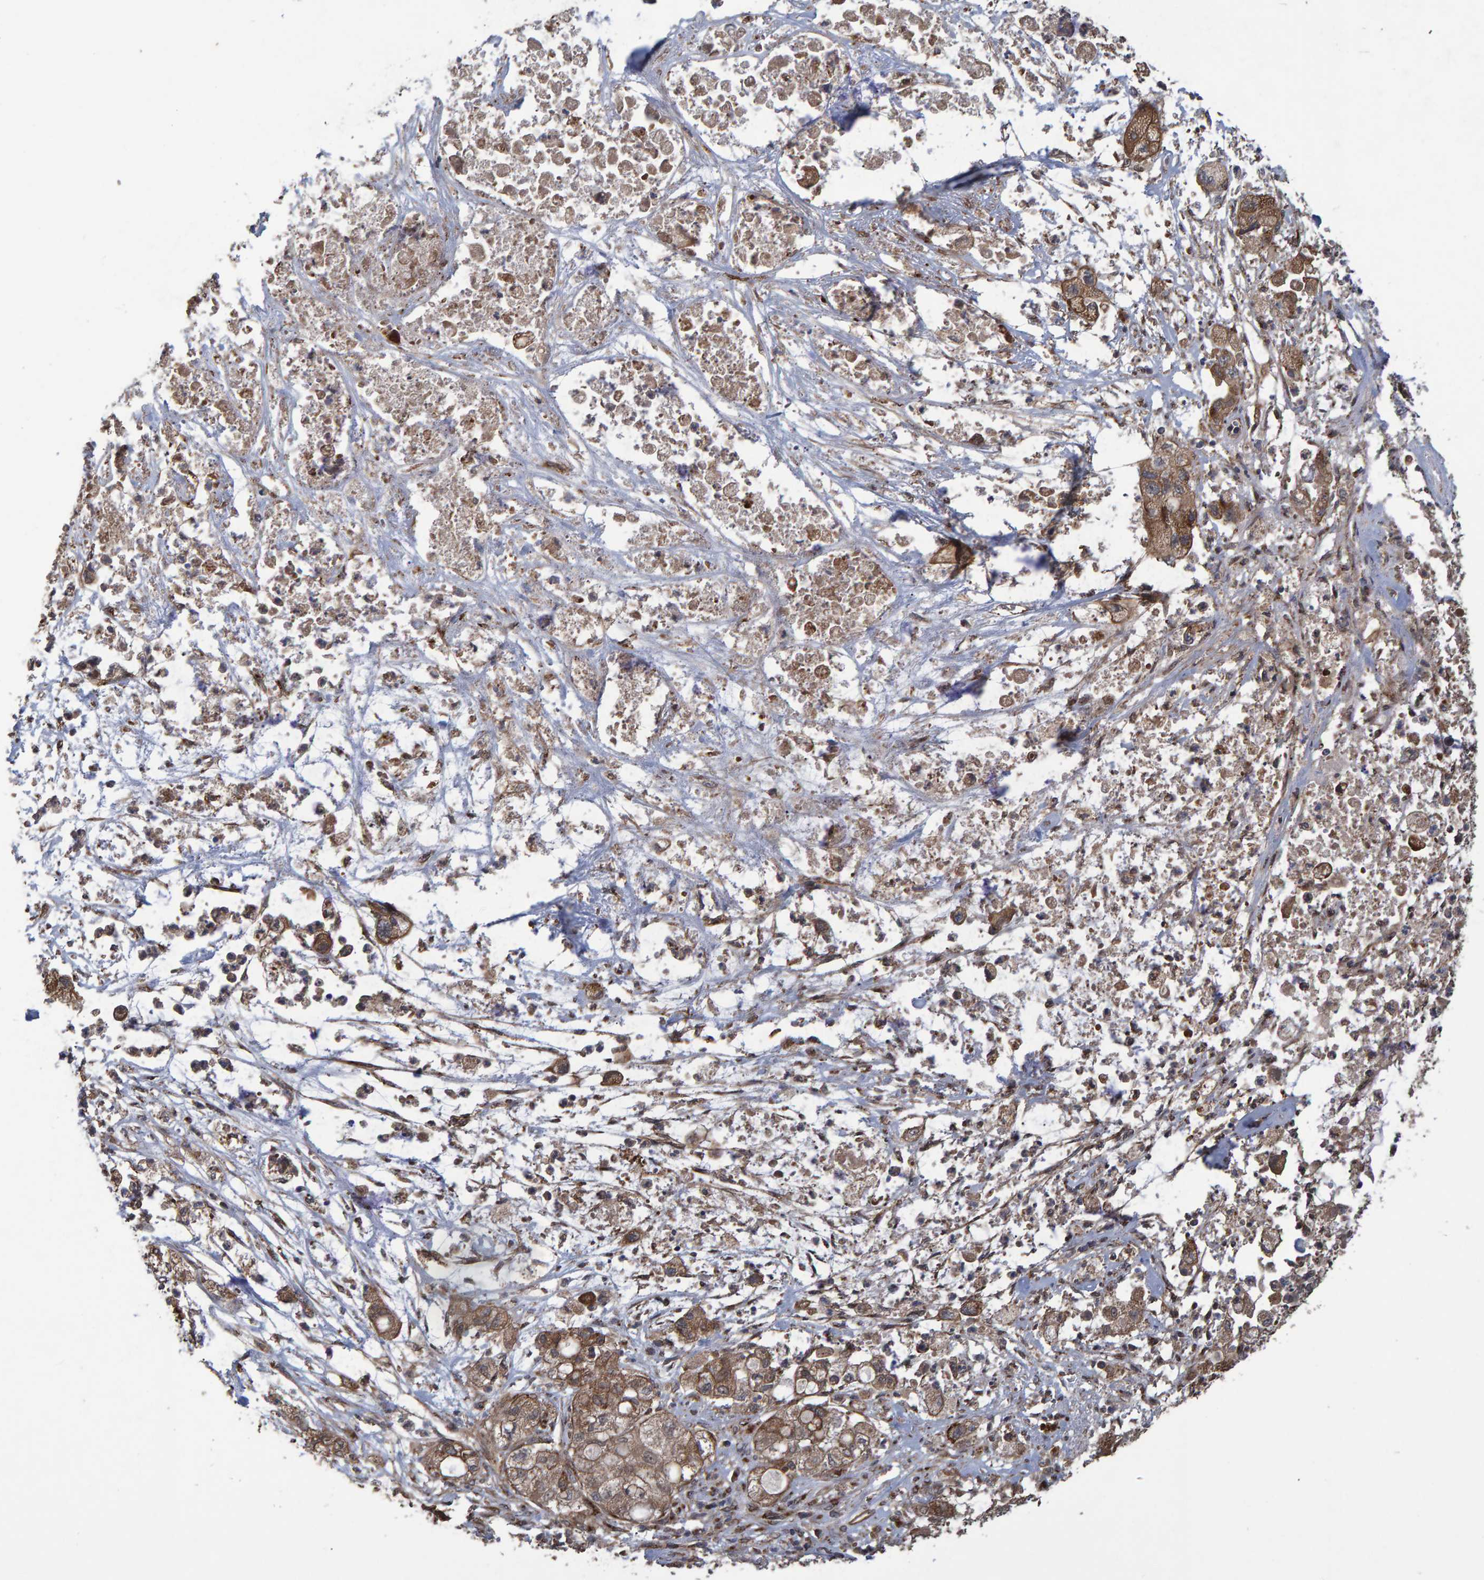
{"staining": {"intensity": "moderate", "quantity": ">75%", "location": "cytoplasmic/membranous"}, "tissue": "pancreatic cancer", "cell_type": "Tumor cells", "image_type": "cancer", "snomed": [{"axis": "morphology", "description": "Adenocarcinoma, NOS"}, {"axis": "topography", "description": "Pancreas"}], "caption": "Tumor cells show medium levels of moderate cytoplasmic/membranous expression in approximately >75% of cells in human pancreatic cancer.", "gene": "TRIM68", "patient": {"sex": "female", "age": 78}}